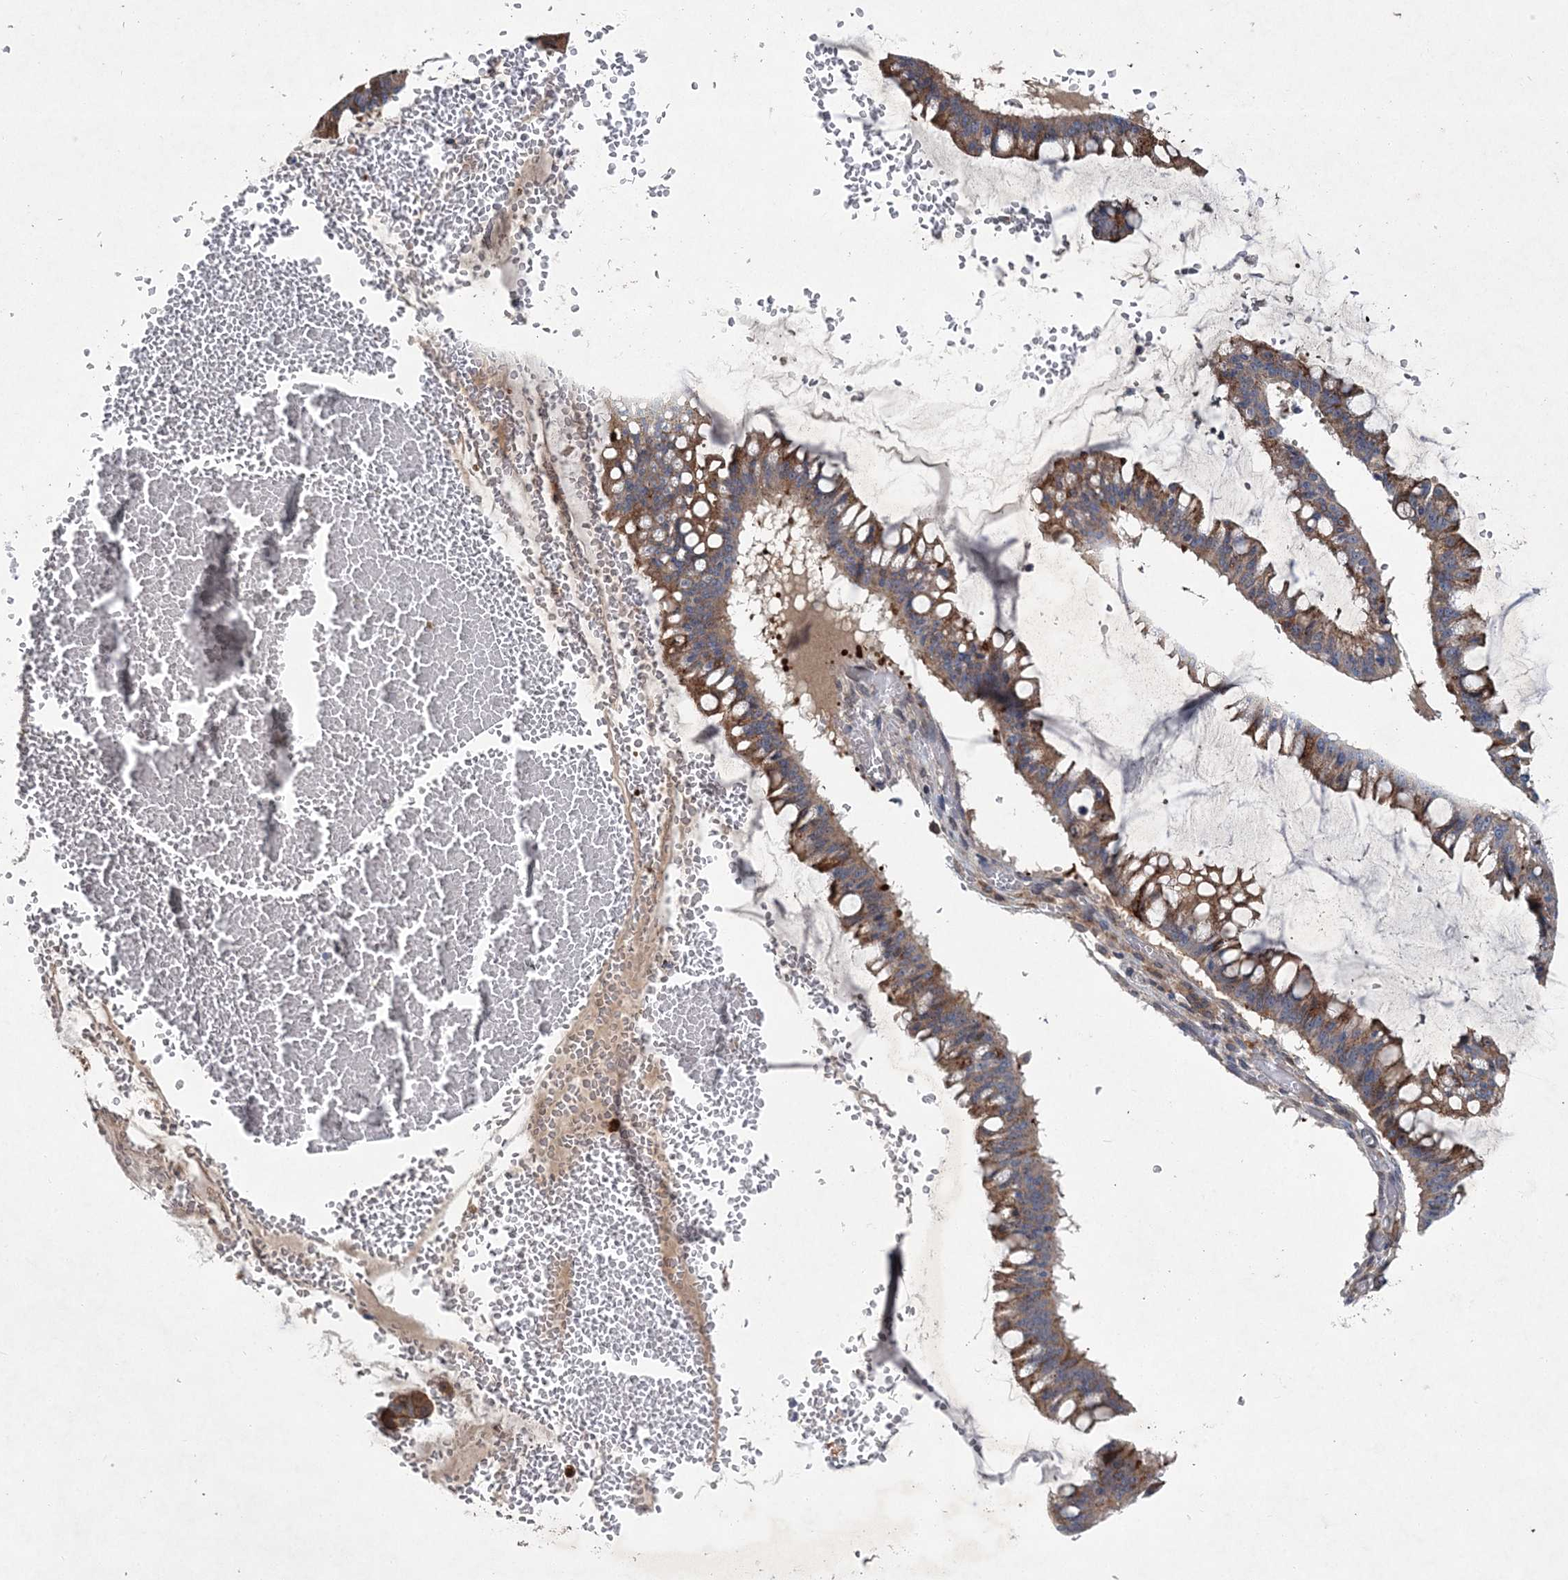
{"staining": {"intensity": "strong", "quantity": "25%-75%", "location": "cytoplasmic/membranous"}, "tissue": "ovarian cancer", "cell_type": "Tumor cells", "image_type": "cancer", "snomed": [{"axis": "morphology", "description": "Cystadenocarcinoma, mucinous, NOS"}, {"axis": "topography", "description": "Ovary"}], "caption": "Mucinous cystadenocarcinoma (ovarian) stained with a protein marker reveals strong staining in tumor cells.", "gene": "SPOPL", "patient": {"sex": "female", "age": 73}}